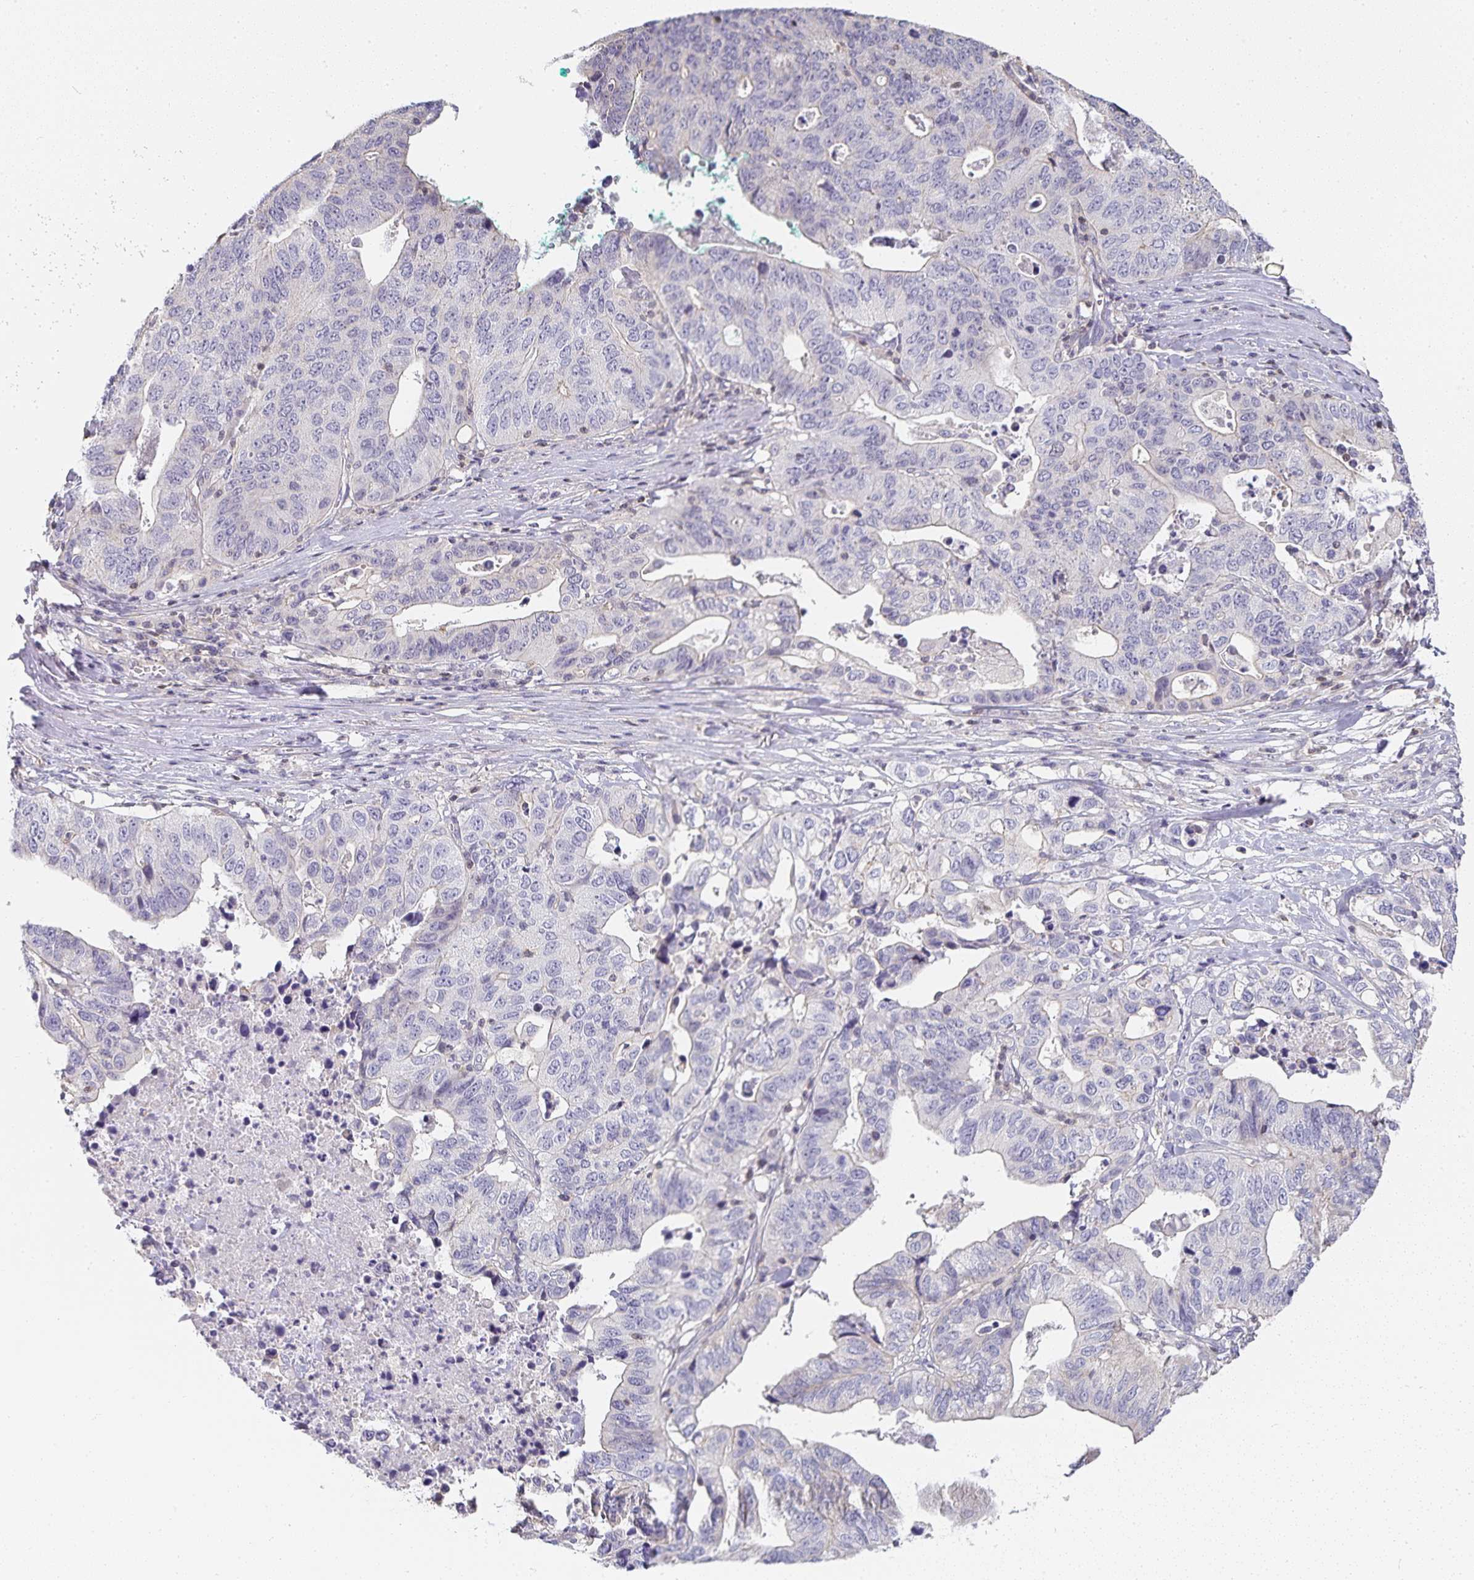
{"staining": {"intensity": "negative", "quantity": "none", "location": "none"}, "tissue": "stomach cancer", "cell_type": "Tumor cells", "image_type": "cancer", "snomed": [{"axis": "morphology", "description": "Adenocarcinoma, NOS"}, {"axis": "topography", "description": "Stomach, upper"}], "caption": "The immunohistochemistry histopathology image has no significant expression in tumor cells of stomach cancer tissue. The staining is performed using DAB brown chromogen with nuclei counter-stained in using hematoxylin.", "gene": "GATA3", "patient": {"sex": "female", "age": 67}}